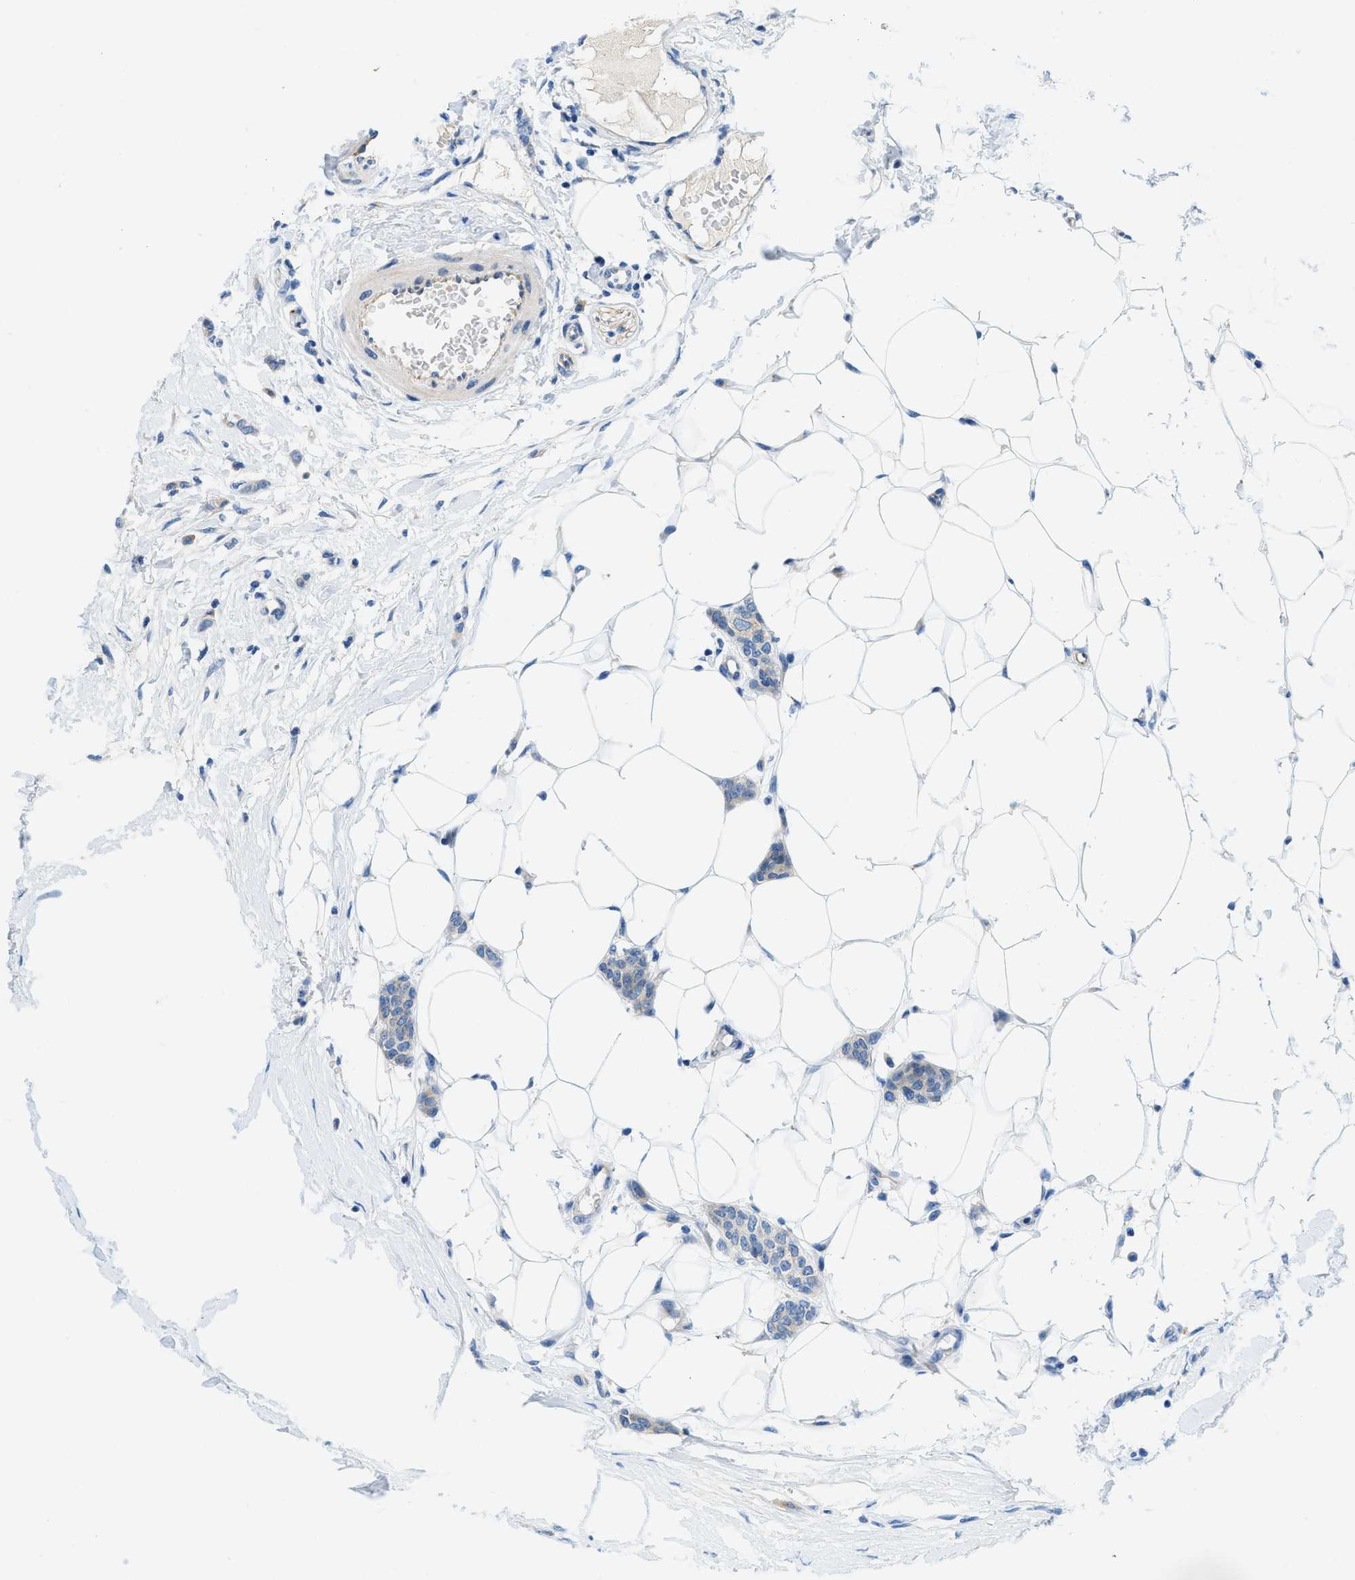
{"staining": {"intensity": "moderate", "quantity": "25%-75%", "location": "cytoplasmic/membranous"}, "tissue": "breast cancer", "cell_type": "Tumor cells", "image_type": "cancer", "snomed": [{"axis": "morphology", "description": "Lobular carcinoma"}, {"axis": "topography", "description": "Skin"}, {"axis": "topography", "description": "Breast"}], "caption": "IHC (DAB (3,3'-diaminobenzidine)) staining of human breast cancer (lobular carcinoma) shows moderate cytoplasmic/membranous protein positivity in about 25%-75% of tumor cells. Immunohistochemistry (ihc) stains the protein in brown and the nuclei are stained blue.", "gene": "TMEM248", "patient": {"sex": "female", "age": 46}}